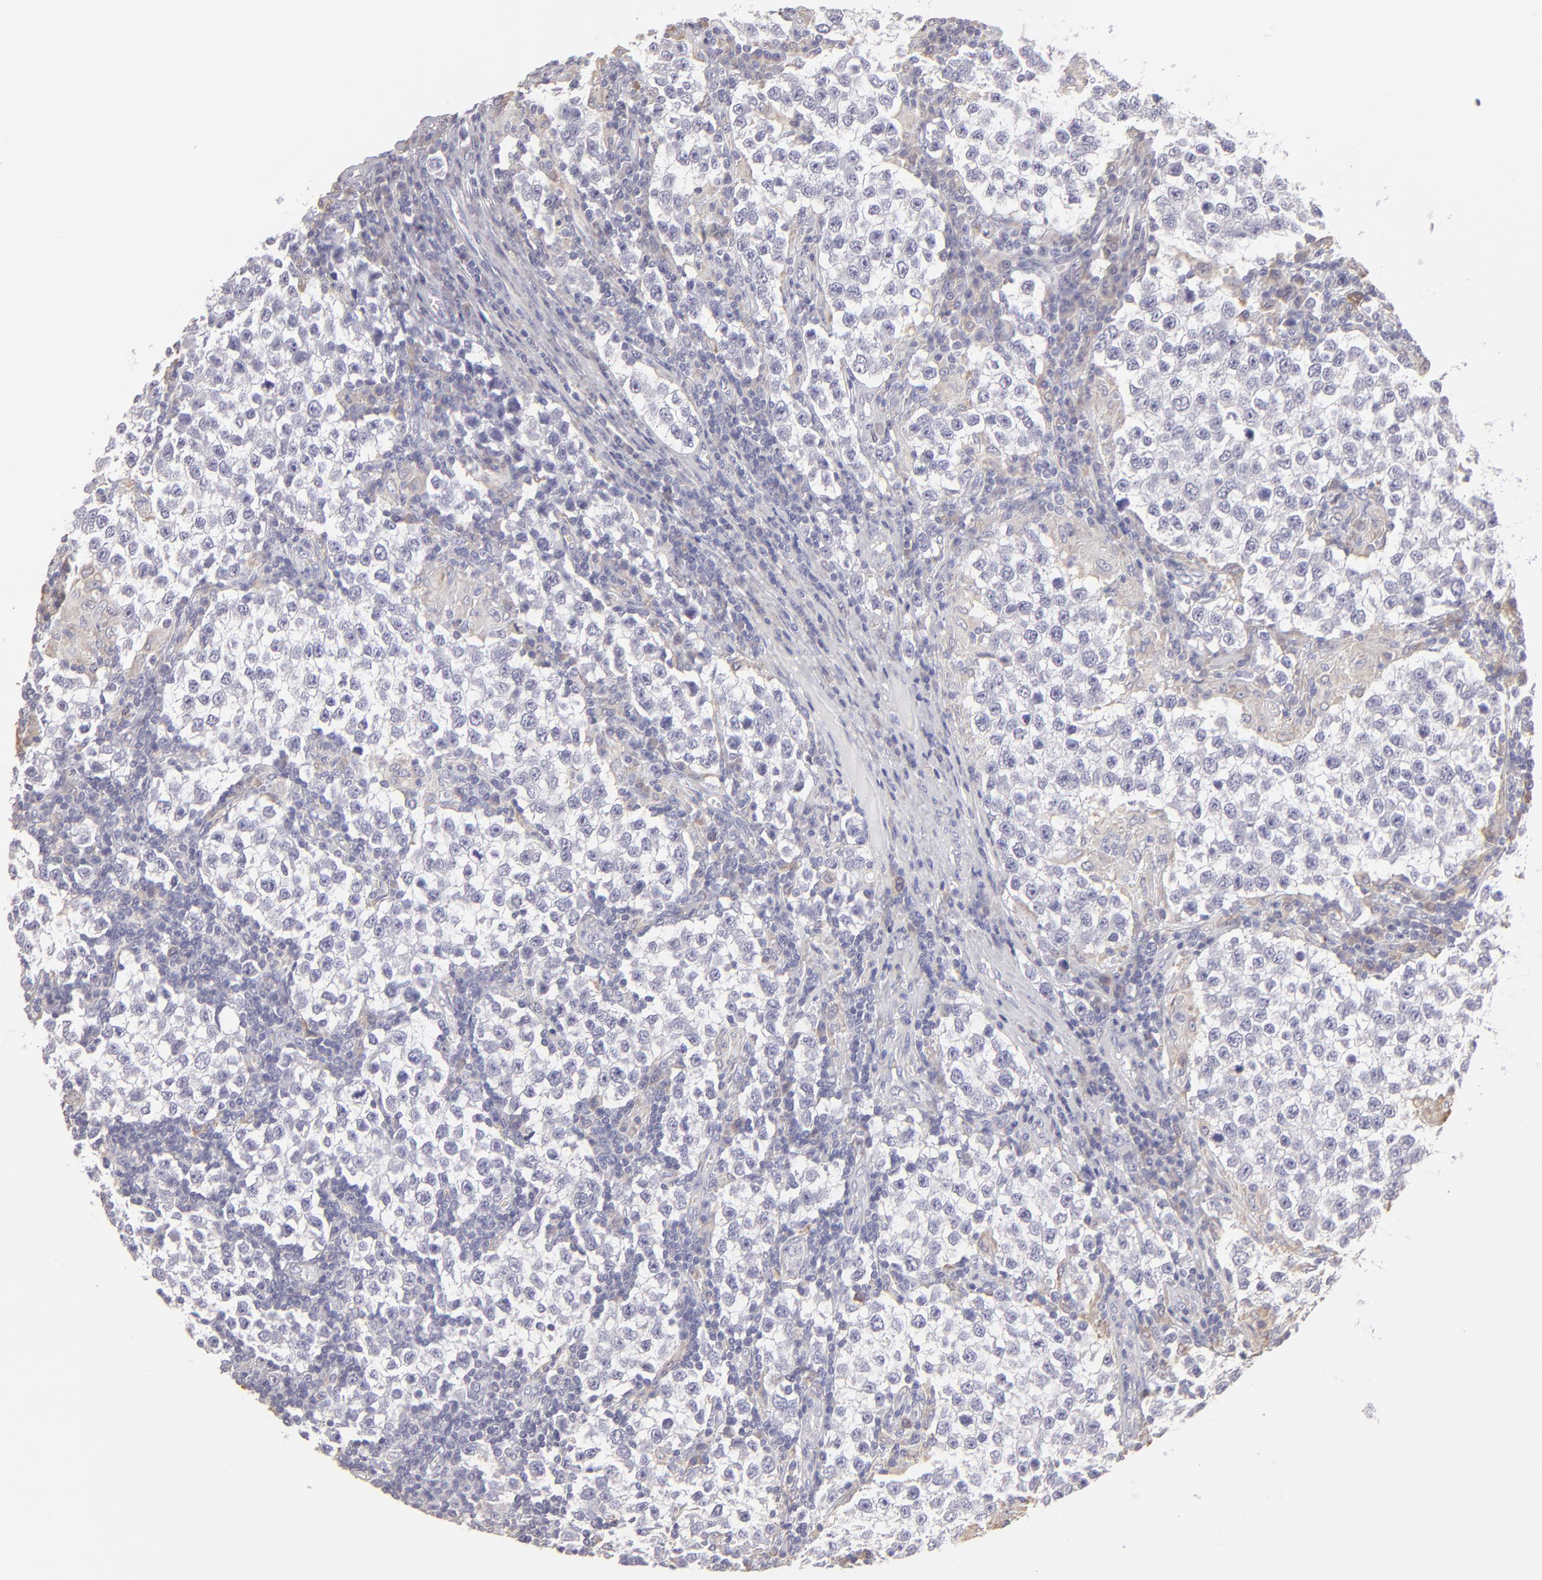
{"staining": {"intensity": "negative", "quantity": "none", "location": "none"}, "tissue": "testis cancer", "cell_type": "Tumor cells", "image_type": "cancer", "snomed": [{"axis": "morphology", "description": "Seminoma, NOS"}, {"axis": "topography", "description": "Testis"}], "caption": "Testis cancer (seminoma) was stained to show a protein in brown. There is no significant expression in tumor cells.", "gene": "CALR", "patient": {"sex": "male", "age": 36}}